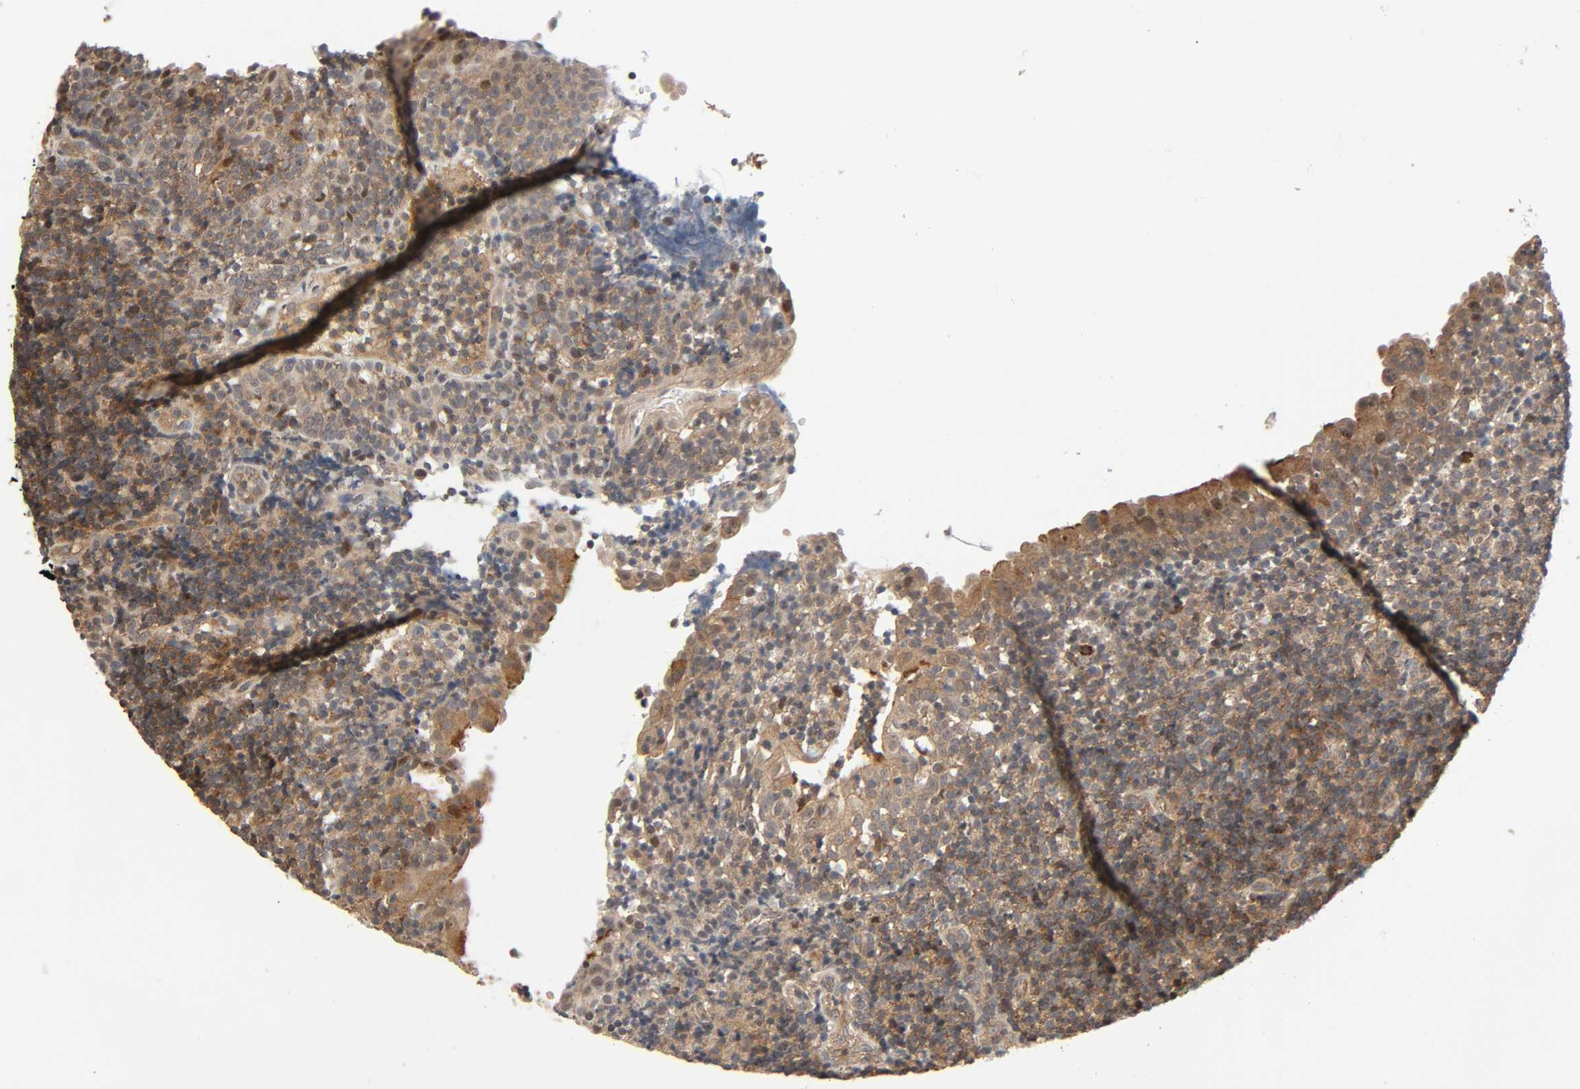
{"staining": {"intensity": "moderate", "quantity": ">75%", "location": "cytoplasmic/membranous"}, "tissue": "tonsil", "cell_type": "Germinal center cells", "image_type": "normal", "snomed": [{"axis": "morphology", "description": "Normal tissue, NOS"}, {"axis": "topography", "description": "Tonsil"}], "caption": "Immunohistochemistry (IHC) staining of unremarkable tonsil, which exhibits medium levels of moderate cytoplasmic/membranous positivity in about >75% of germinal center cells indicating moderate cytoplasmic/membranous protein staining. The staining was performed using DAB (brown) for protein detection and nuclei were counterstained in hematoxylin (blue).", "gene": "PPP2R1B", "patient": {"sex": "female", "age": 40}}